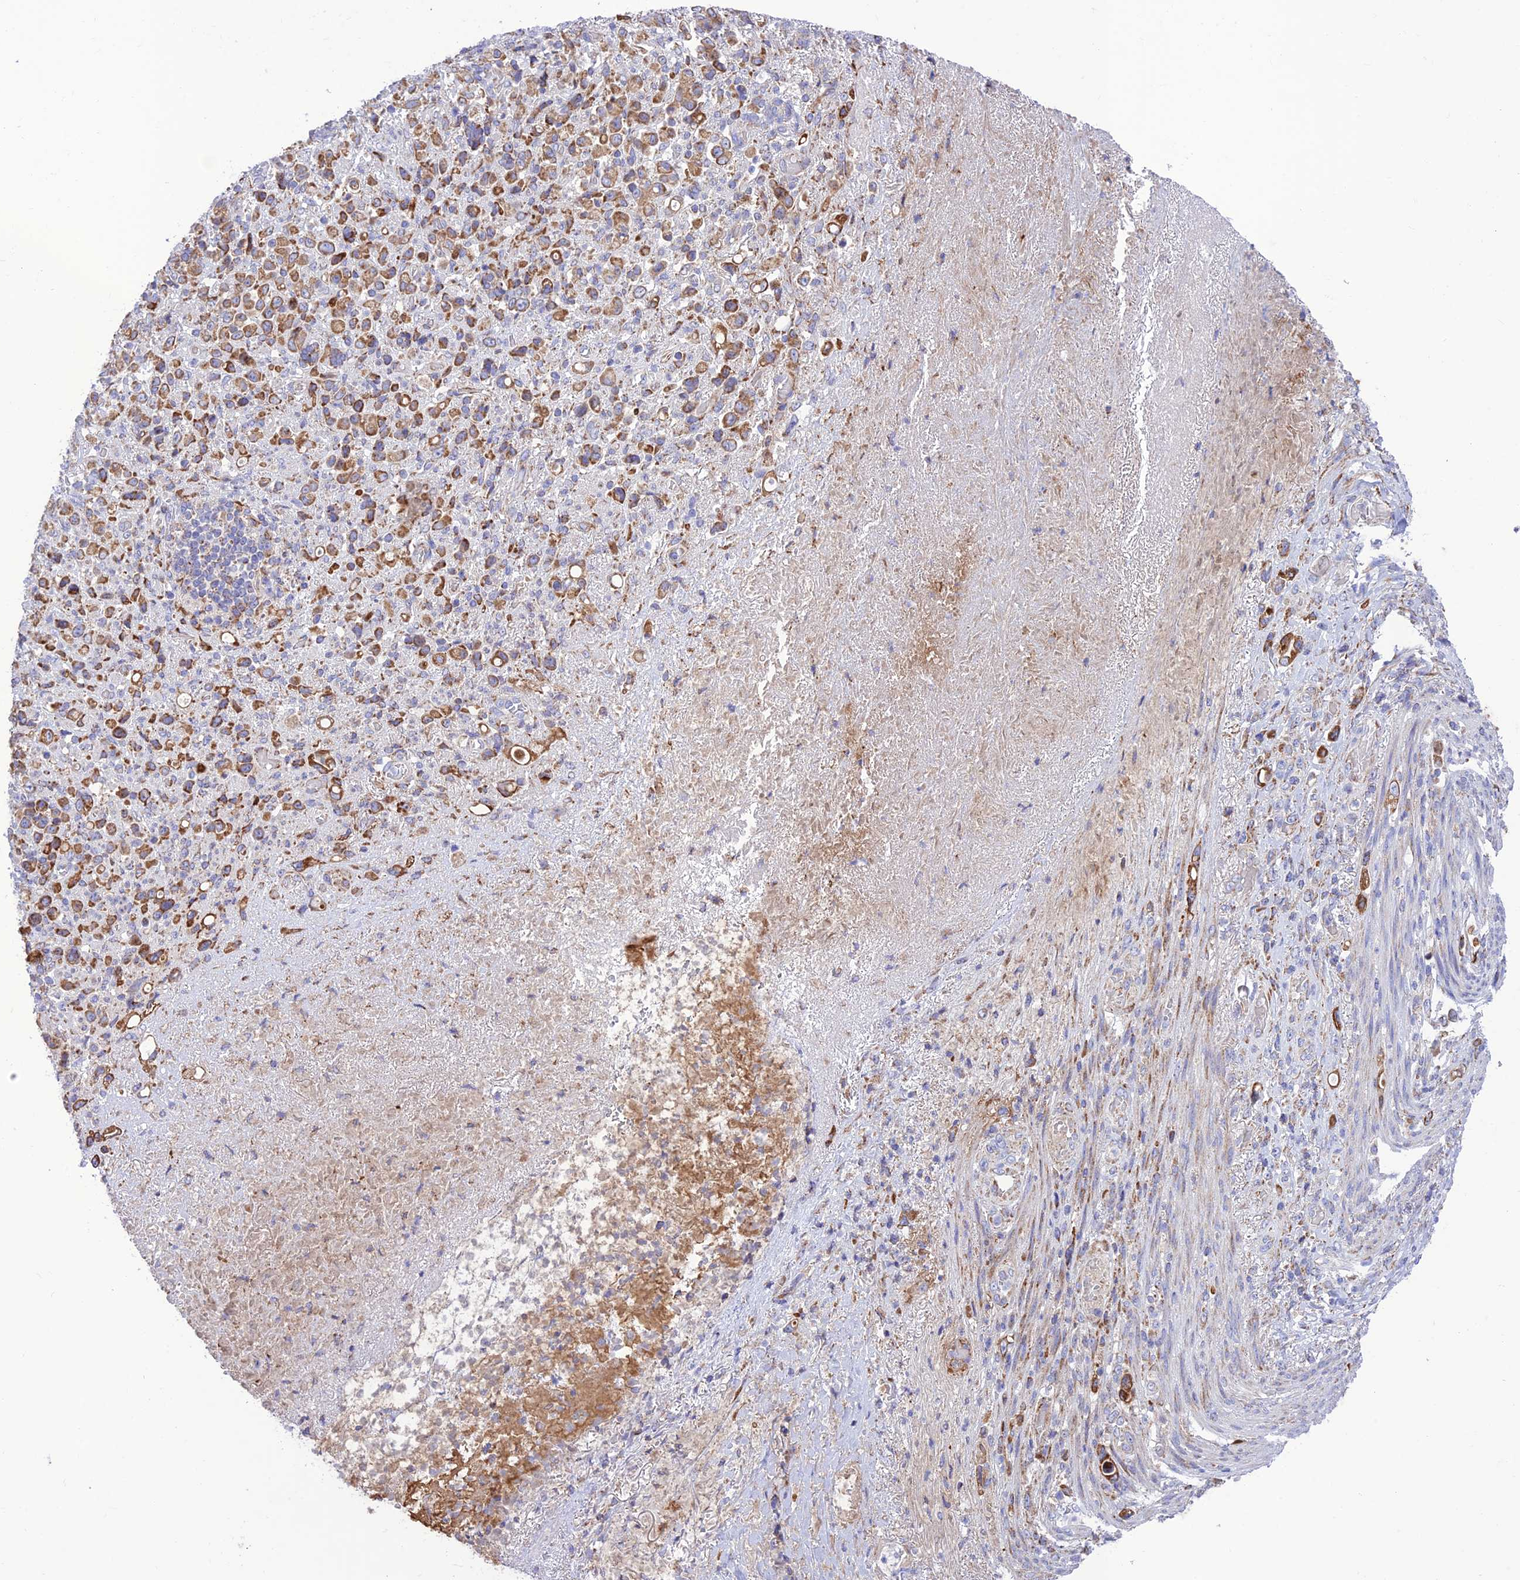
{"staining": {"intensity": "moderate", "quantity": ">75%", "location": "cytoplasmic/membranous"}, "tissue": "stomach cancer", "cell_type": "Tumor cells", "image_type": "cancer", "snomed": [{"axis": "morphology", "description": "Normal tissue, NOS"}, {"axis": "morphology", "description": "Adenocarcinoma, NOS"}, {"axis": "topography", "description": "Stomach"}], "caption": "IHC staining of adenocarcinoma (stomach), which demonstrates medium levels of moderate cytoplasmic/membranous expression in about >75% of tumor cells indicating moderate cytoplasmic/membranous protein positivity. The staining was performed using DAB (3,3'-diaminobenzidine) (brown) for protein detection and nuclei were counterstained in hematoxylin (blue).", "gene": "UAP1L1", "patient": {"sex": "female", "age": 79}}